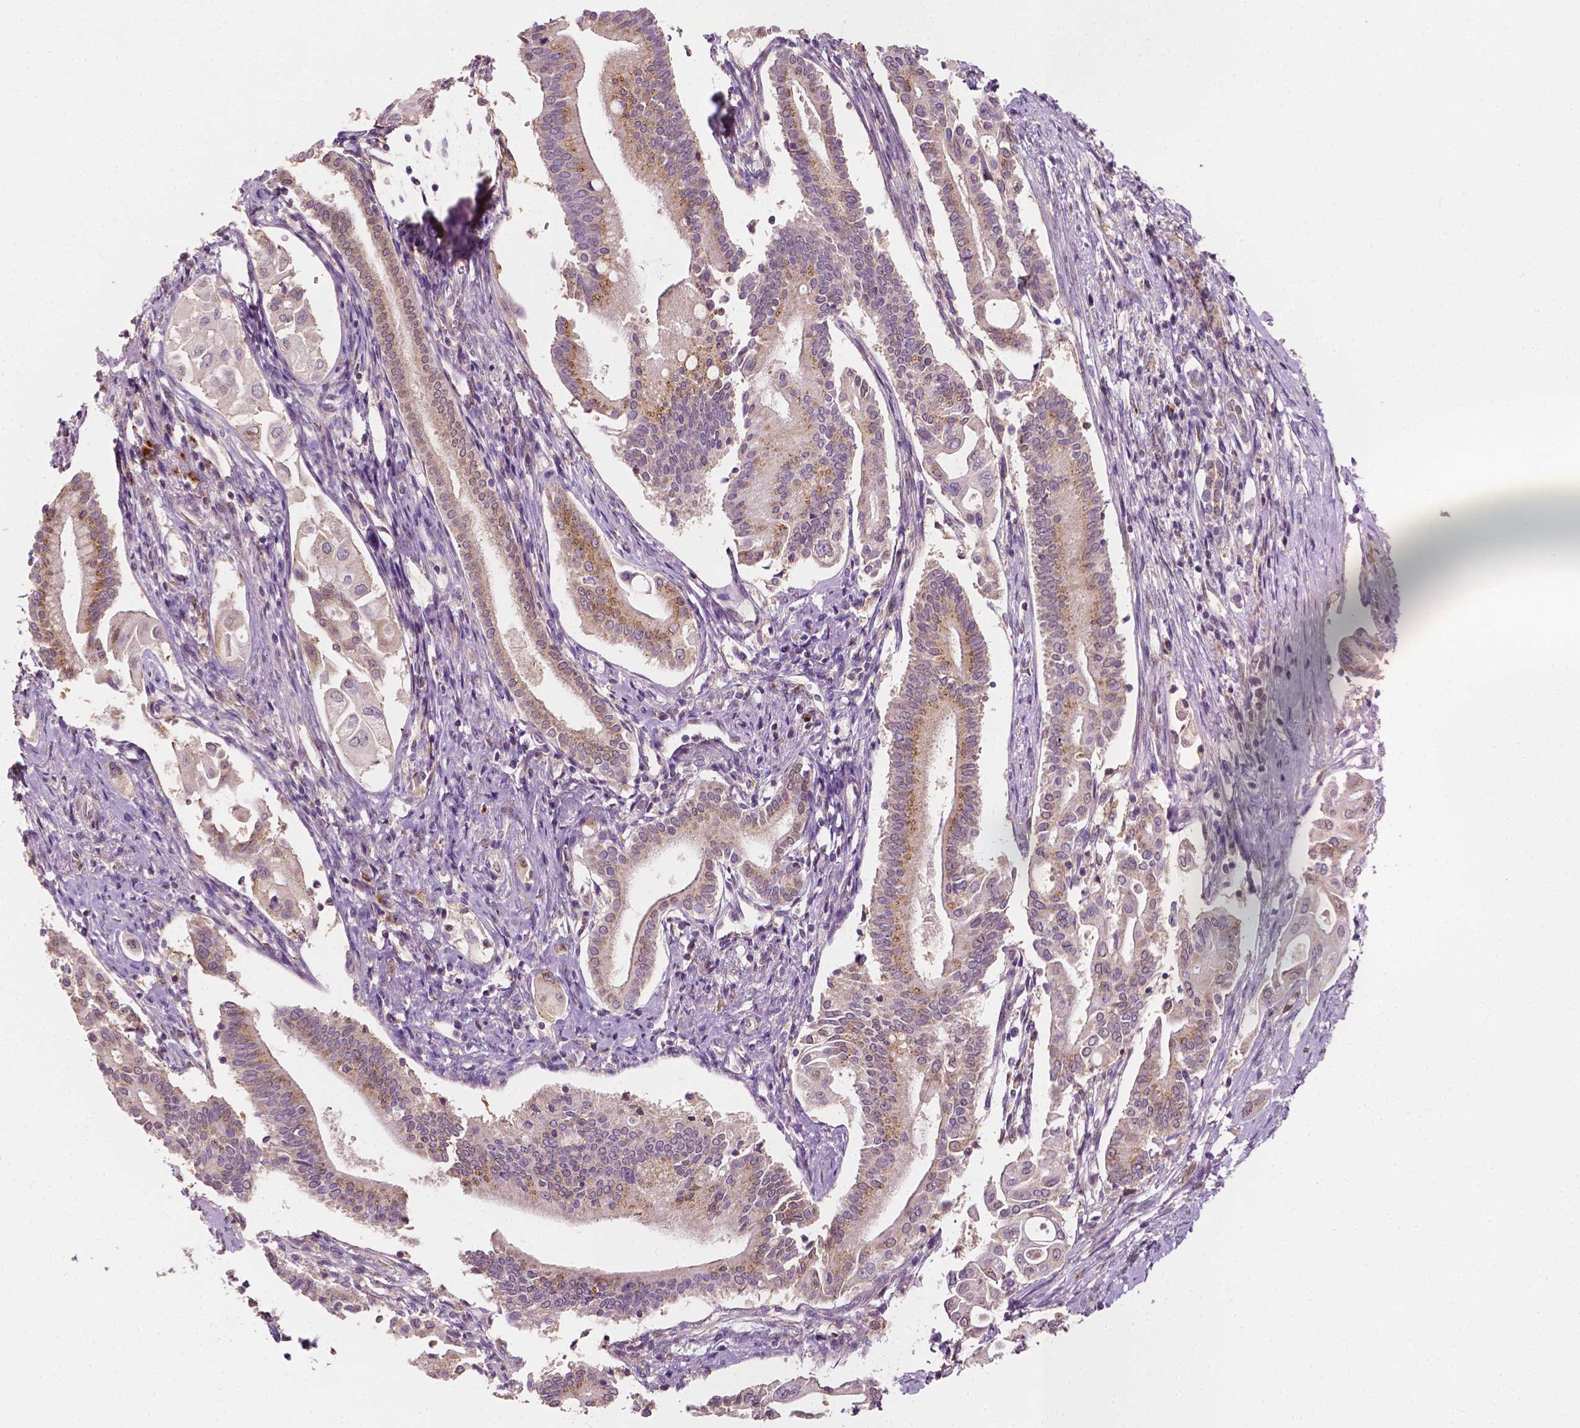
{"staining": {"intensity": "moderate", "quantity": ">75%", "location": "cytoplasmic/membranous"}, "tissue": "pancreatic cancer", "cell_type": "Tumor cells", "image_type": "cancer", "snomed": [{"axis": "morphology", "description": "Adenocarcinoma, NOS"}, {"axis": "topography", "description": "Pancreas"}], "caption": "Immunohistochemical staining of human pancreatic cancer (adenocarcinoma) reveals medium levels of moderate cytoplasmic/membranous staining in about >75% of tumor cells. (DAB (3,3'-diaminobenzidine) IHC with brightfield microscopy, high magnification).", "gene": "EBAG9", "patient": {"sex": "female", "age": 68}}